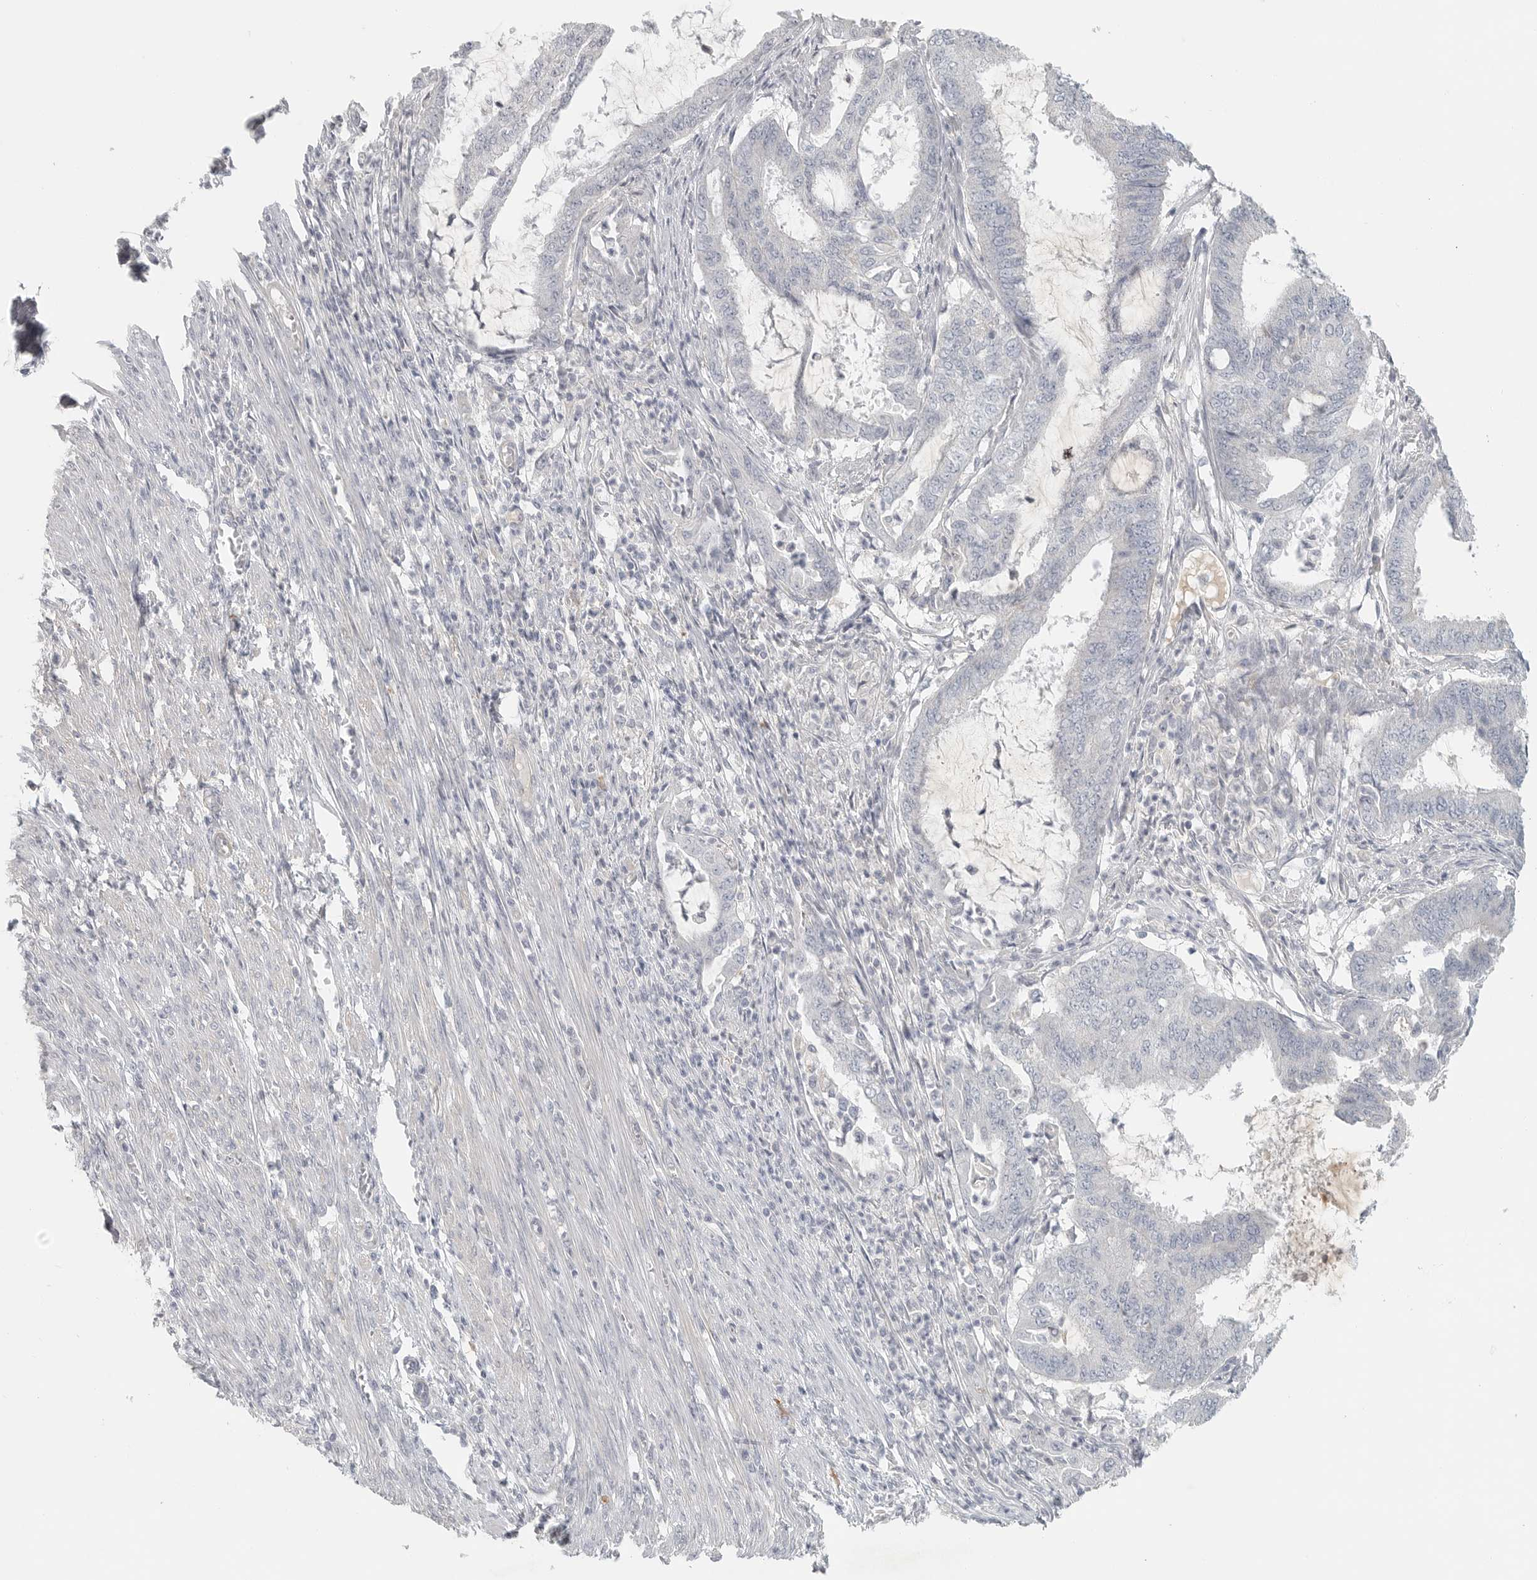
{"staining": {"intensity": "negative", "quantity": "none", "location": "none"}, "tissue": "endometrial cancer", "cell_type": "Tumor cells", "image_type": "cancer", "snomed": [{"axis": "morphology", "description": "Adenocarcinoma, NOS"}, {"axis": "topography", "description": "Endometrium"}], "caption": "The immunohistochemistry (IHC) image has no significant positivity in tumor cells of endometrial cancer (adenocarcinoma) tissue.", "gene": "SLC25A36", "patient": {"sex": "female", "age": 51}}